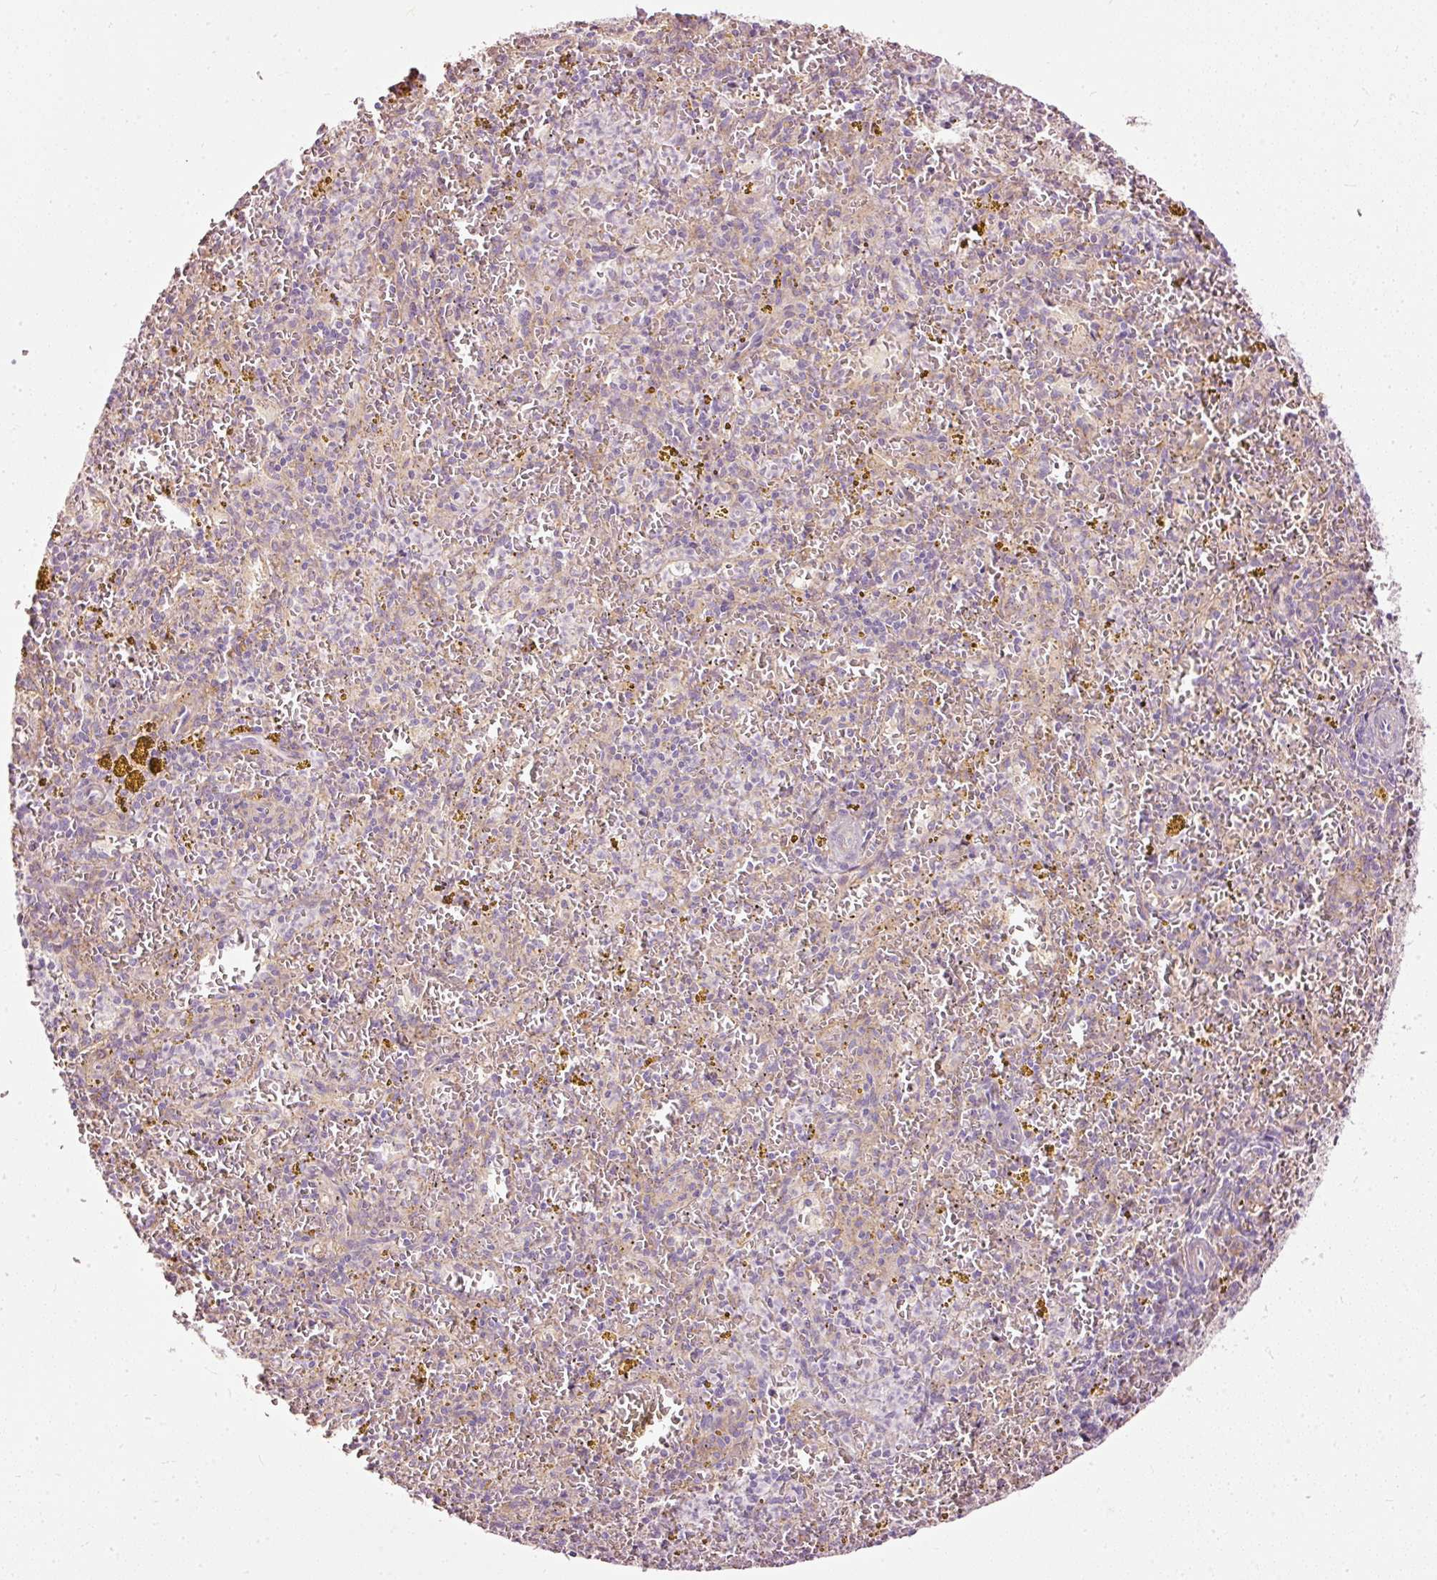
{"staining": {"intensity": "negative", "quantity": "none", "location": "none"}, "tissue": "spleen", "cell_type": "Cells in red pulp", "image_type": "normal", "snomed": [{"axis": "morphology", "description": "Normal tissue, NOS"}, {"axis": "topography", "description": "Spleen"}], "caption": "A high-resolution micrograph shows IHC staining of normal spleen, which displays no significant staining in cells in red pulp.", "gene": "PAQR9", "patient": {"sex": "male", "age": 57}}